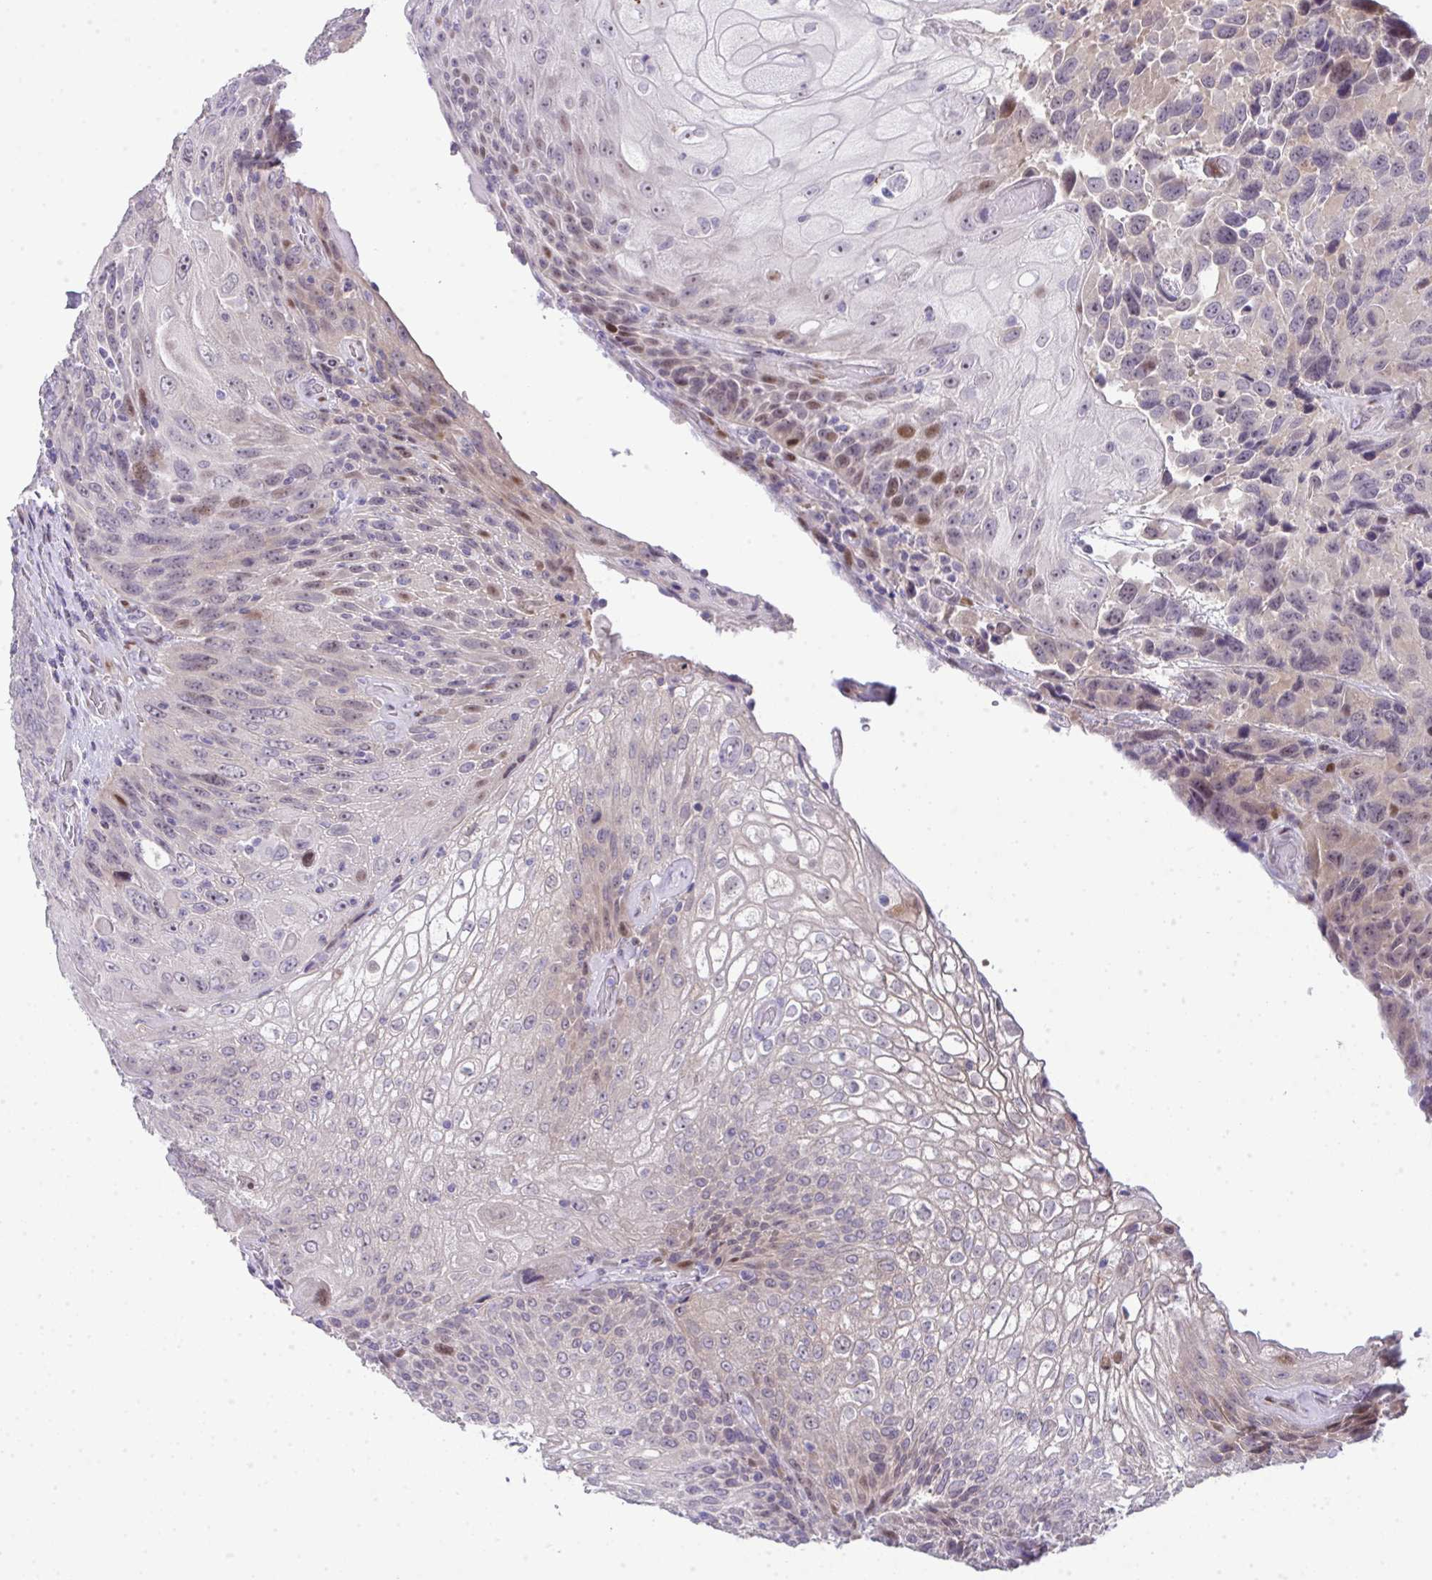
{"staining": {"intensity": "moderate", "quantity": "25%-75%", "location": "nuclear"}, "tissue": "urothelial cancer", "cell_type": "Tumor cells", "image_type": "cancer", "snomed": [{"axis": "morphology", "description": "Urothelial carcinoma, High grade"}, {"axis": "topography", "description": "Urinary bladder"}], "caption": "High-grade urothelial carcinoma was stained to show a protein in brown. There is medium levels of moderate nuclear positivity in approximately 25%-75% of tumor cells.", "gene": "GALNT16", "patient": {"sex": "female", "age": 70}}